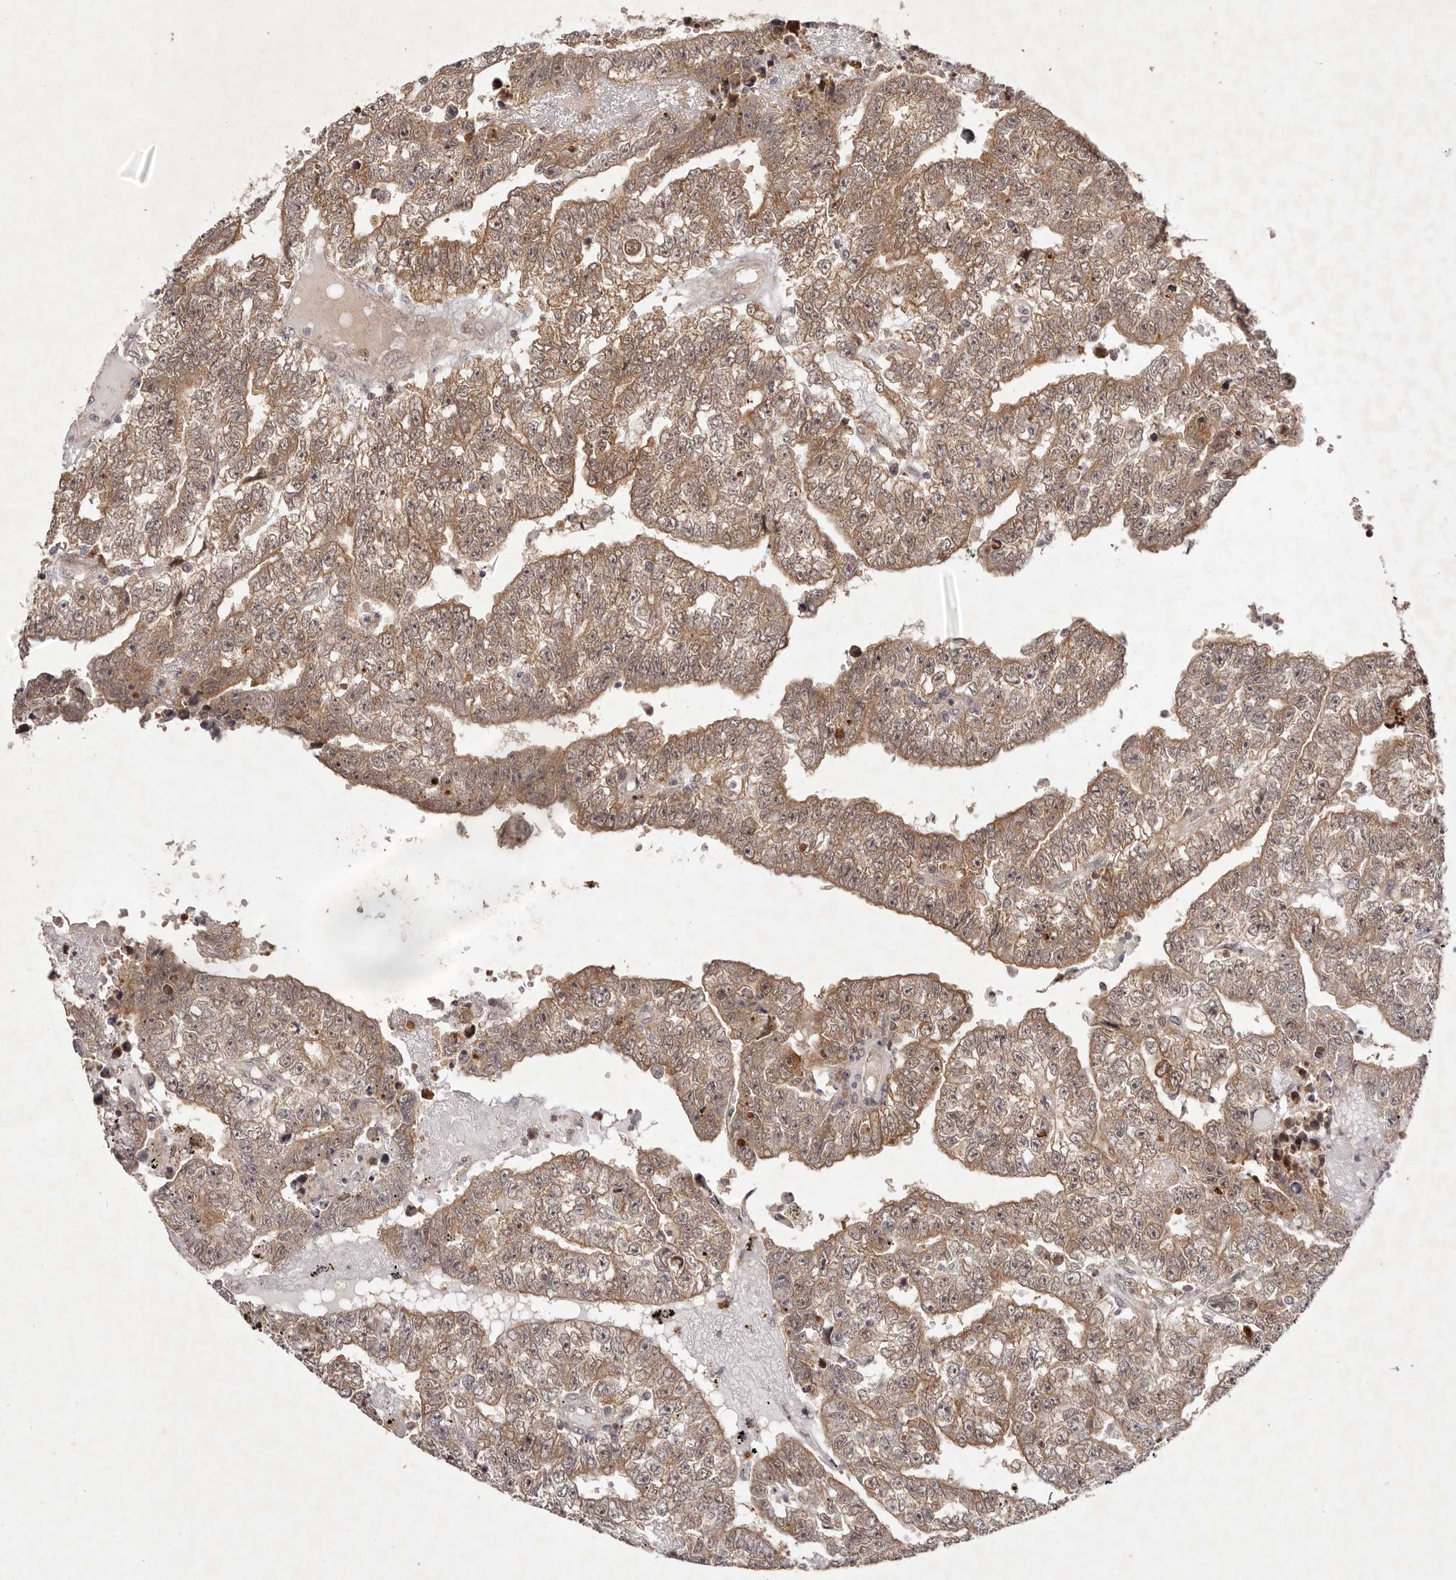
{"staining": {"intensity": "moderate", "quantity": ">75%", "location": "cytoplasmic/membranous"}, "tissue": "testis cancer", "cell_type": "Tumor cells", "image_type": "cancer", "snomed": [{"axis": "morphology", "description": "Carcinoma, Embryonal, NOS"}, {"axis": "topography", "description": "Testis"}], "caption": "Protein staining of testis cancer (embryonal carcinoma) tissue reveals moderate cytoplasmic/membranous expression in about >75% of tumor cells.", "gene": "BUD31", "patient": {"sex": "male", "age": 25}}